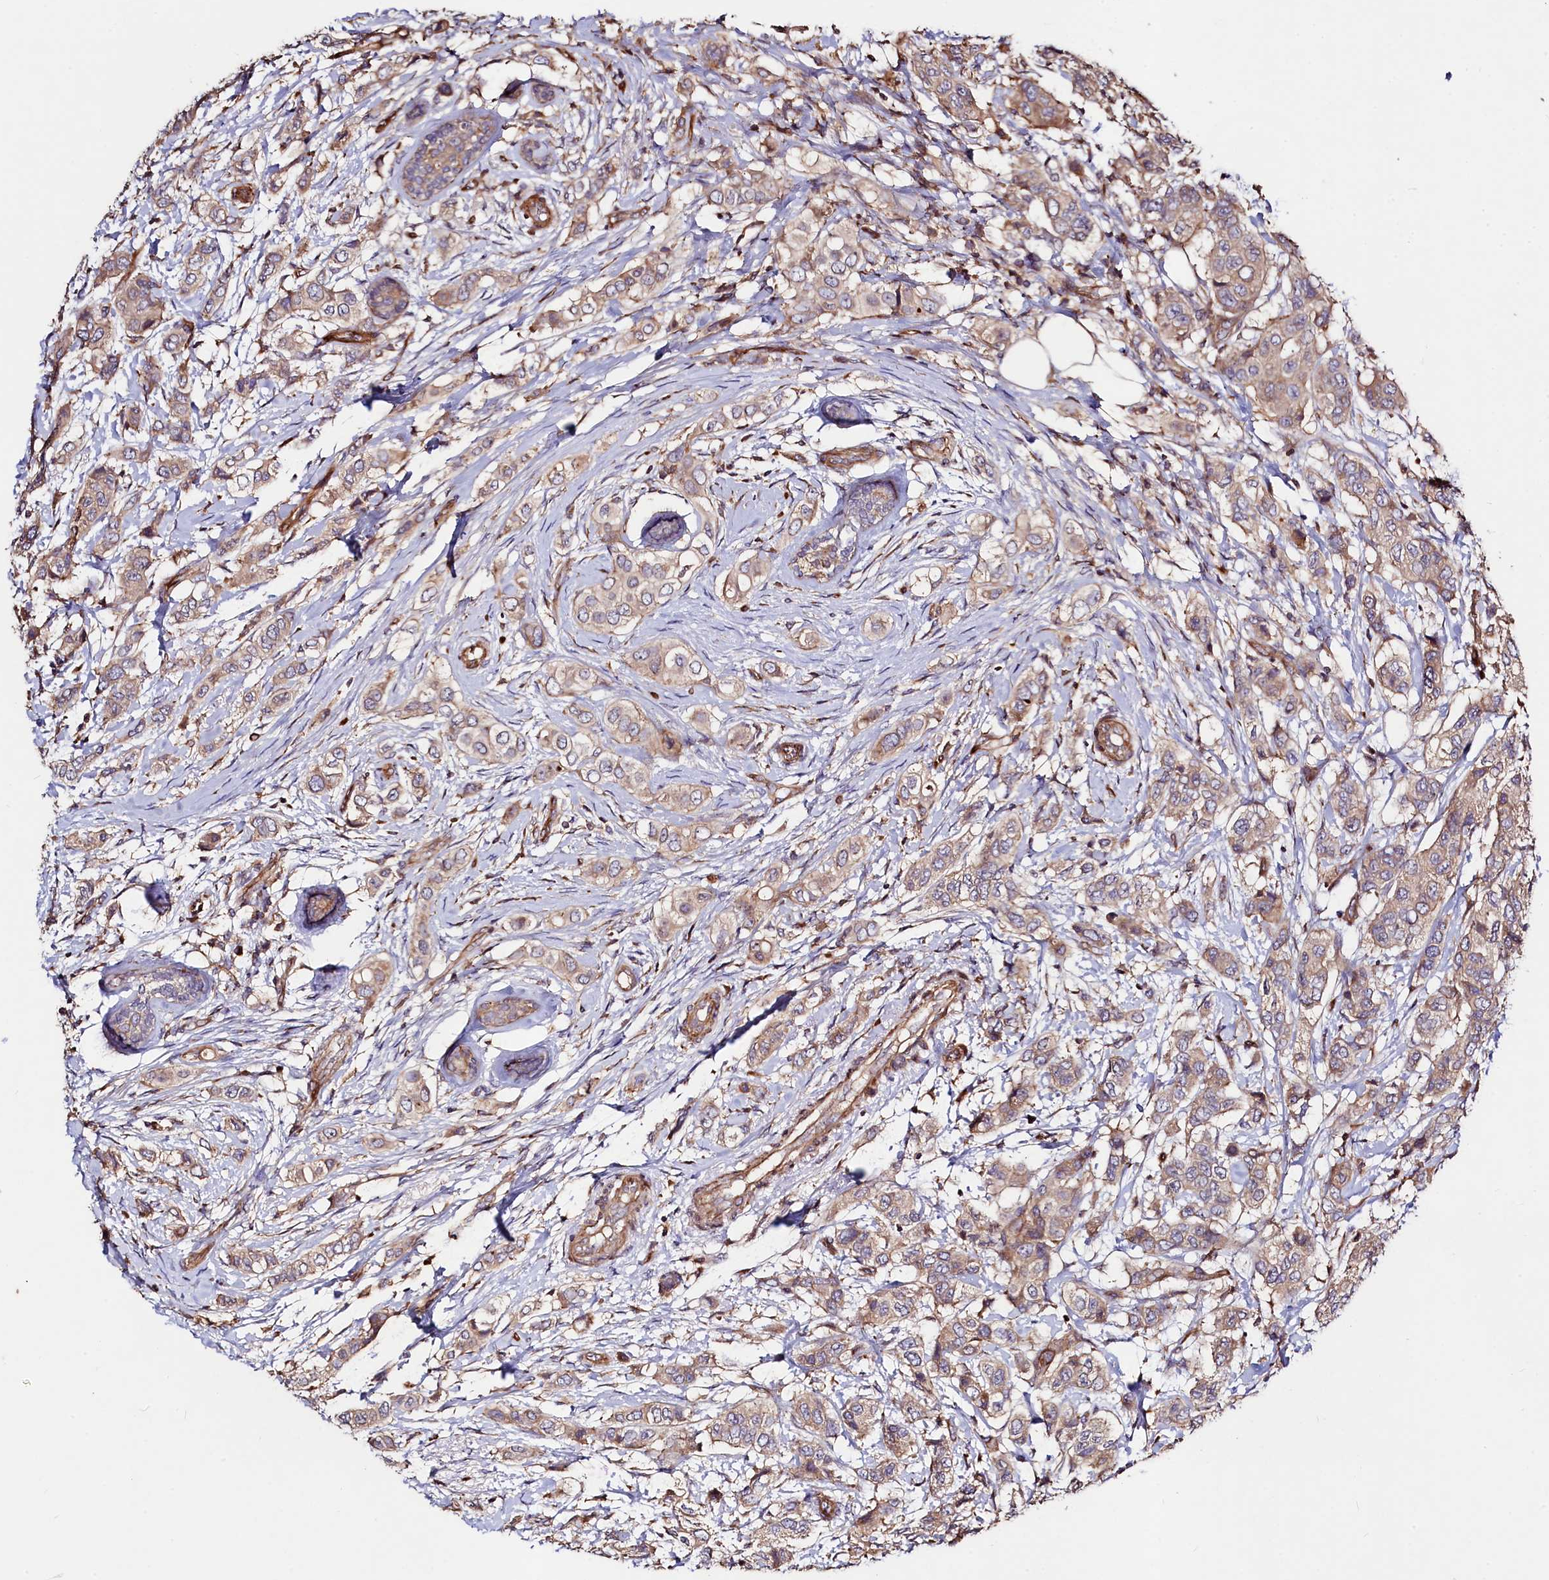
{"staining": {"intensity": "weak", "quantity": ">75%", "location": "cytoplasmic/membranous"}, "tissue": "breast cancer", "cell_type": "Tumor cells", "image_type": "cancer", "snomed": [{"axis": "morphology", "description": "Lobular carcinoma"}, {"axis": "topography", "description": "Breast"}], "caption": "Approximately >75% of tumor cells in lobular carcinoma (breast) show weak cytoplasmic/membranous protein staining as visualized by brown immunohistochemical staining.", "gene": "KLHDC4", "patient": {"sex": "female", "age": 51}}